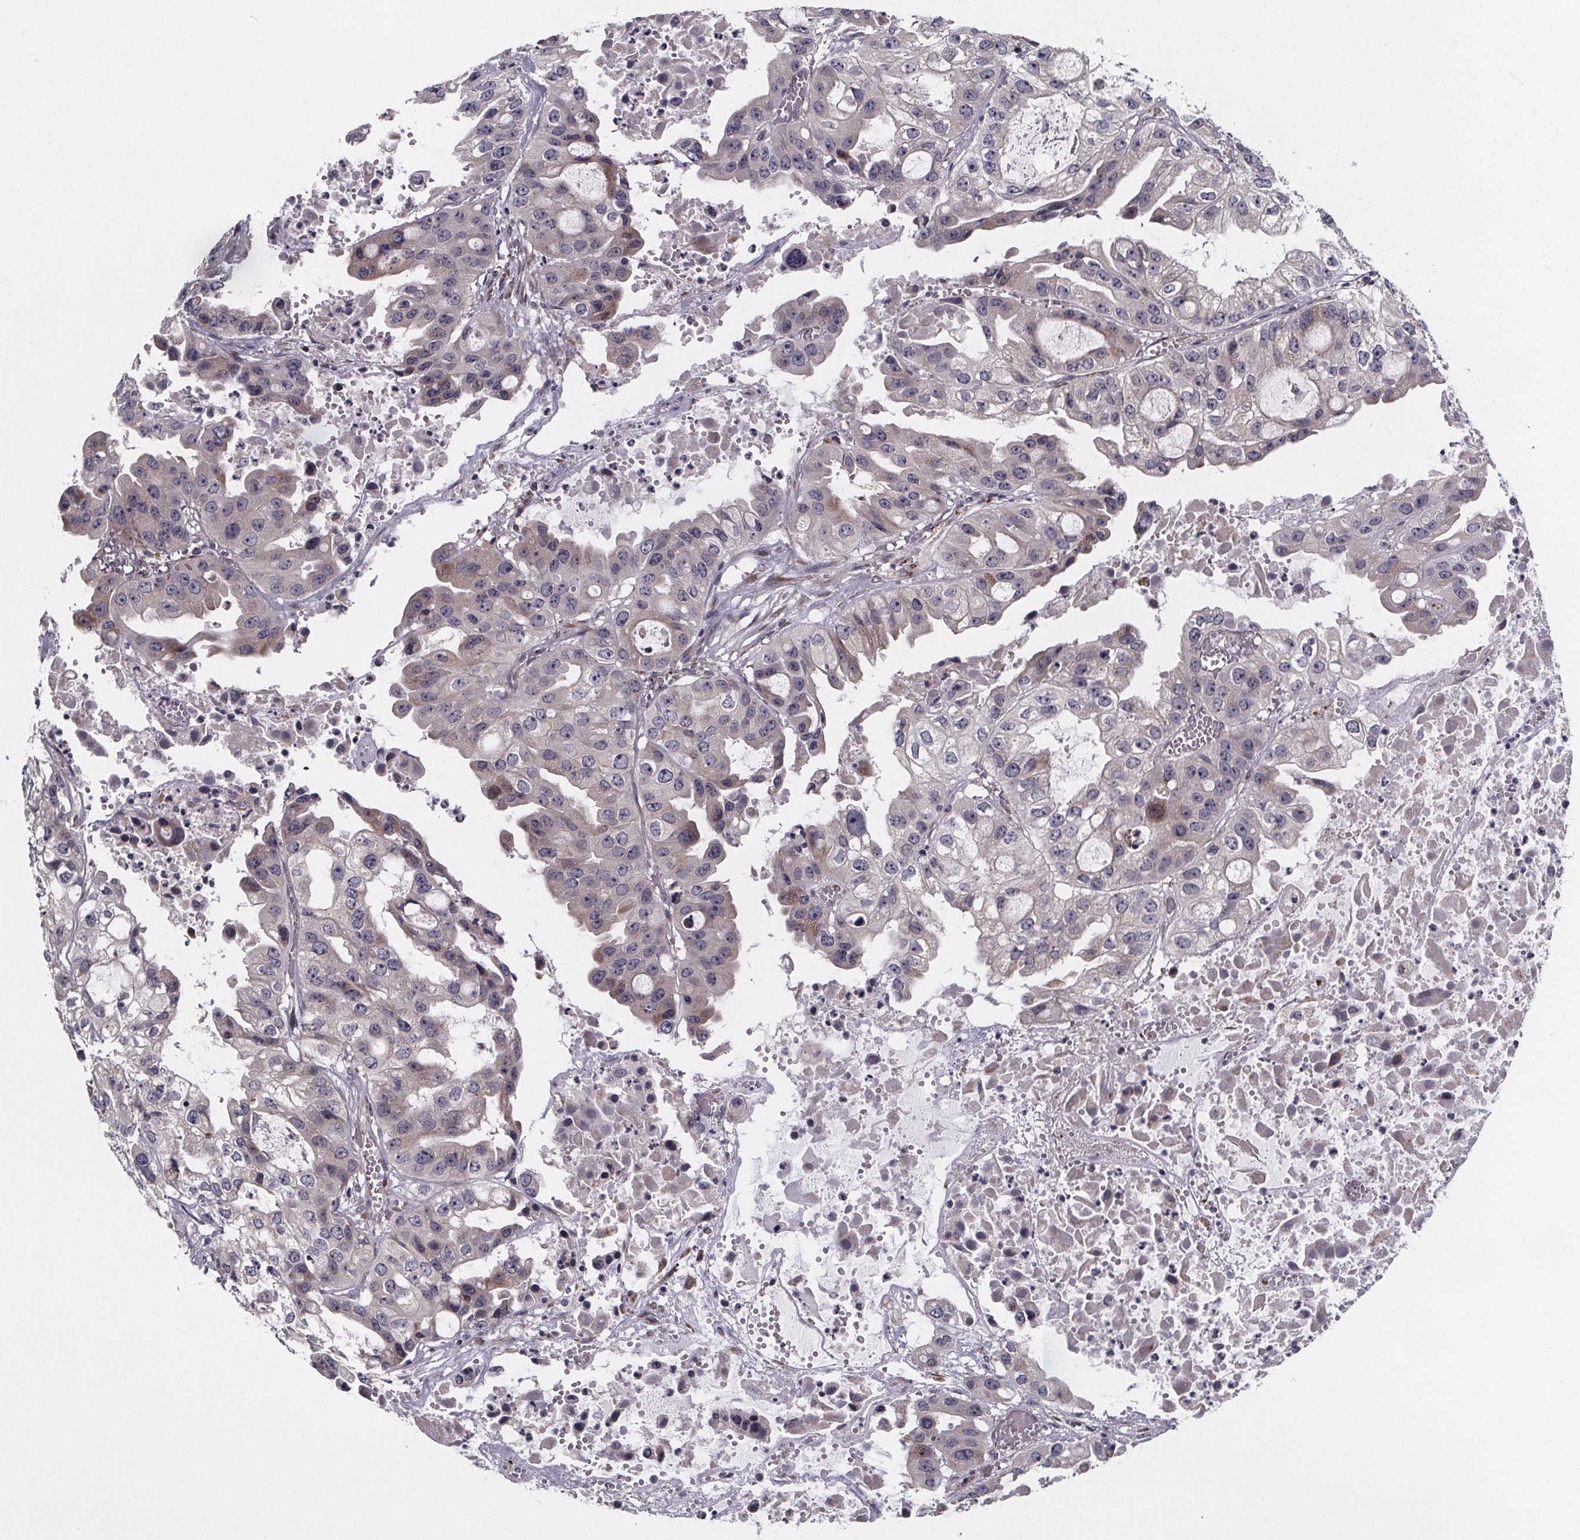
{"staining": {"intensity": "negative", "quantity": "none", "location": "none"}, "tissue": "ovarian cancer", "cell_type": "Tumor cells", "image_type": "cancer", "snomed": [{"axis": "morphology", "description": "Cystadenocarcinoma, serous, NOS"}, {"axis": "topography", "description": "Ovary"}], "caption": "Human serous cystadenocarcinoma (ovarian) stained for a protein using immunohistochemistry reveals no expression in tumor cells.", "gene": "NDST1", "patient": {"sex": "female", "age": 56}}